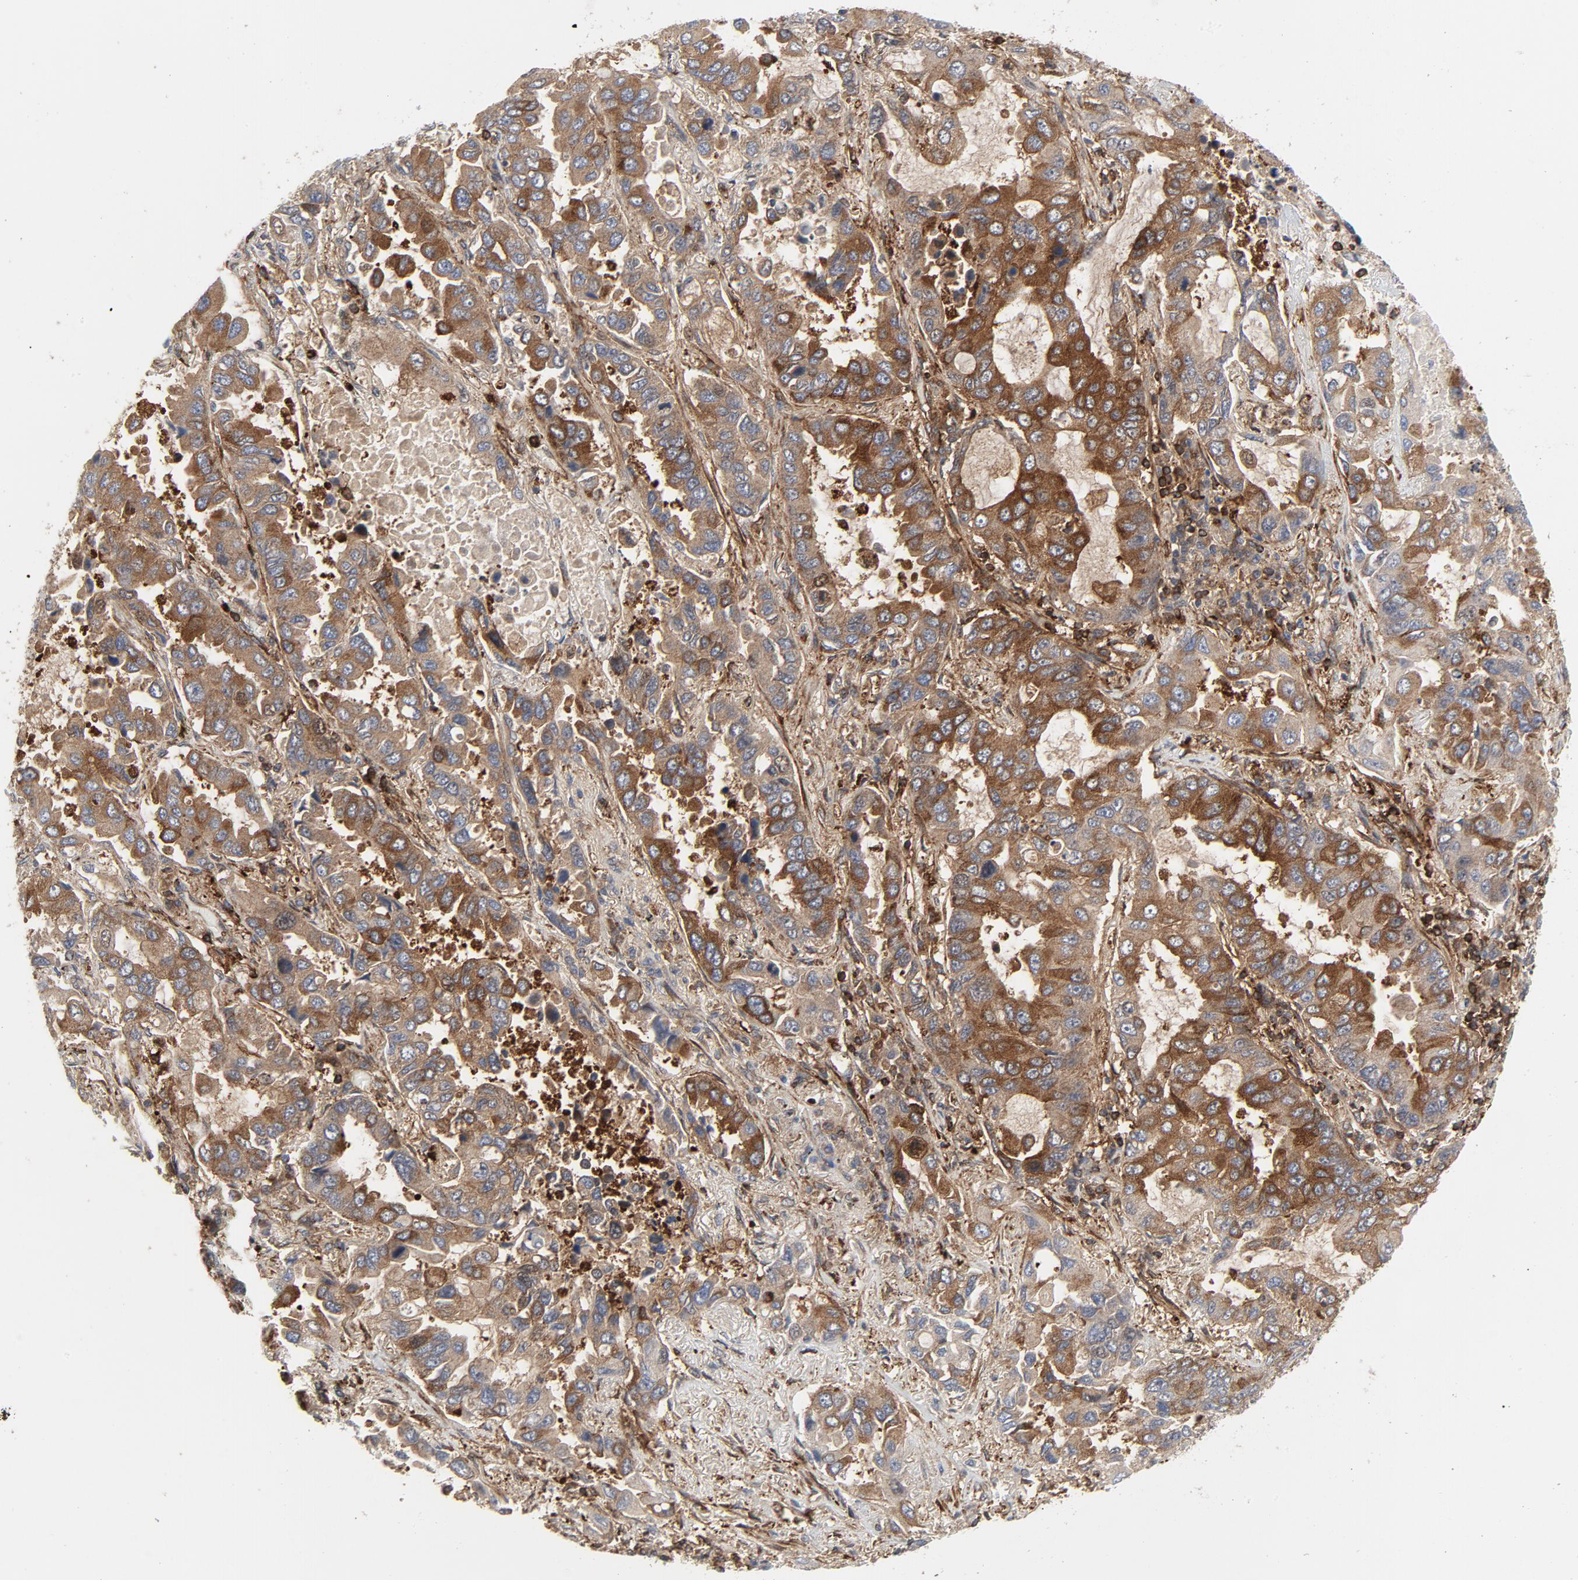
{"staining": {"intensity": "moderate", "quantity": ">75%", "location": "cytoplasmic/membranous"}, "tissue": "lung cancer", "cell_type": "Tumor cells", "image_type": "cancer", "snomed": [{"axis": "morphology", "description": "Adenocarcinoma, NOS"}, {"axis": "topography", "description": "Lung"}], "caption": "DAB immunohistochemical staining of lung adenocarcinoma exhibits moderate cytoplasmic/membranous protein staining in about >75% of tumor cells.", "gene": "YES1", "patient": {"sex": "male", "age": 64}}